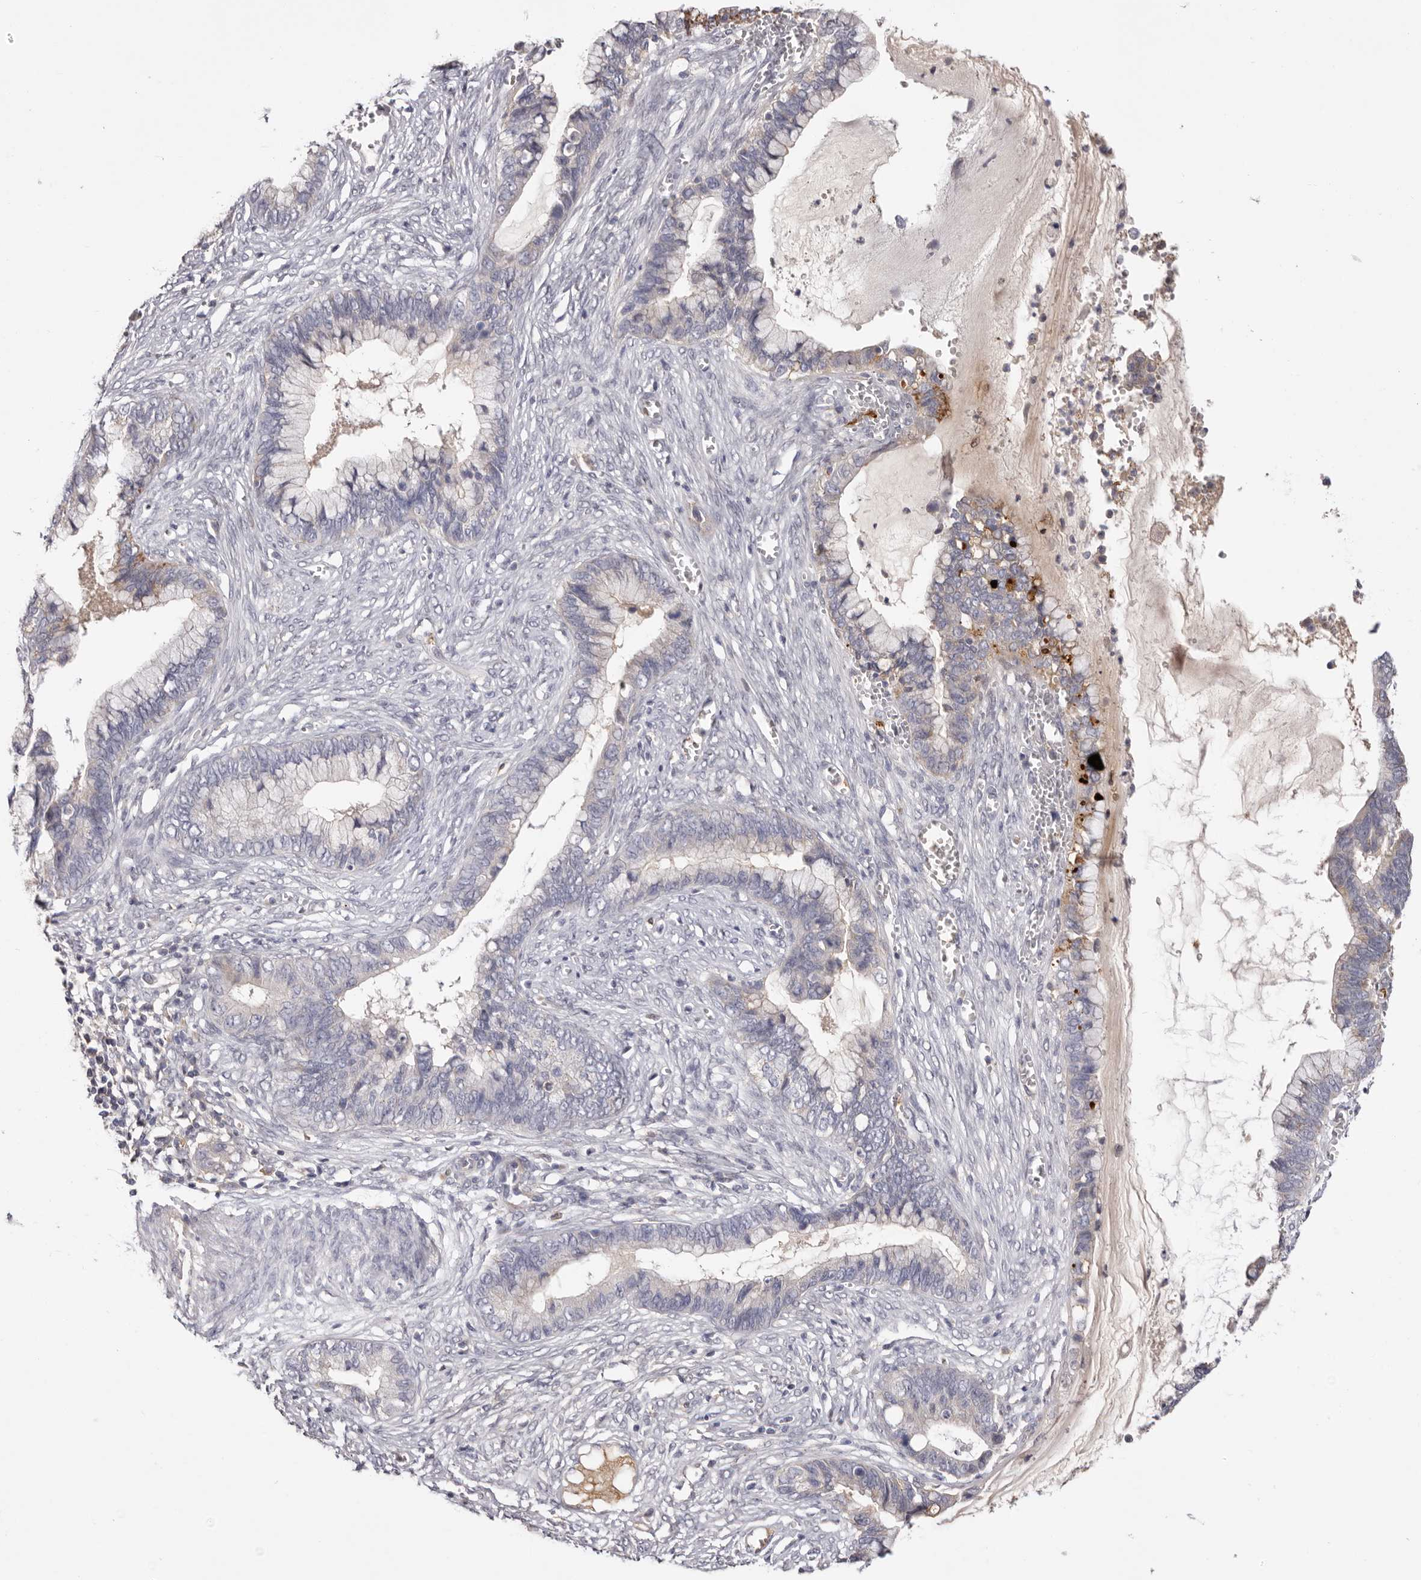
{"staining": {"intensity": "moderate", "quantity": "25%-75%", "location": "cytoplasmic/membranous"}, "tissue": "cervical cancer", "cell_type": "Tumor cells", "image_type": "cancer", "snomed": [{"axis": "morphology", "description": "Adenocarcinoma, NOS"}, {"axis": "topography", "description": "Cervix"}], "caption": "A brown stain shows moderate cytoplasmic/membranous positivity of a protein in human cervical cancer tumor cells. Nuclei are stained in blue.", "gene": "LMLN", "patient": {"sex": "female", "age": 44}}